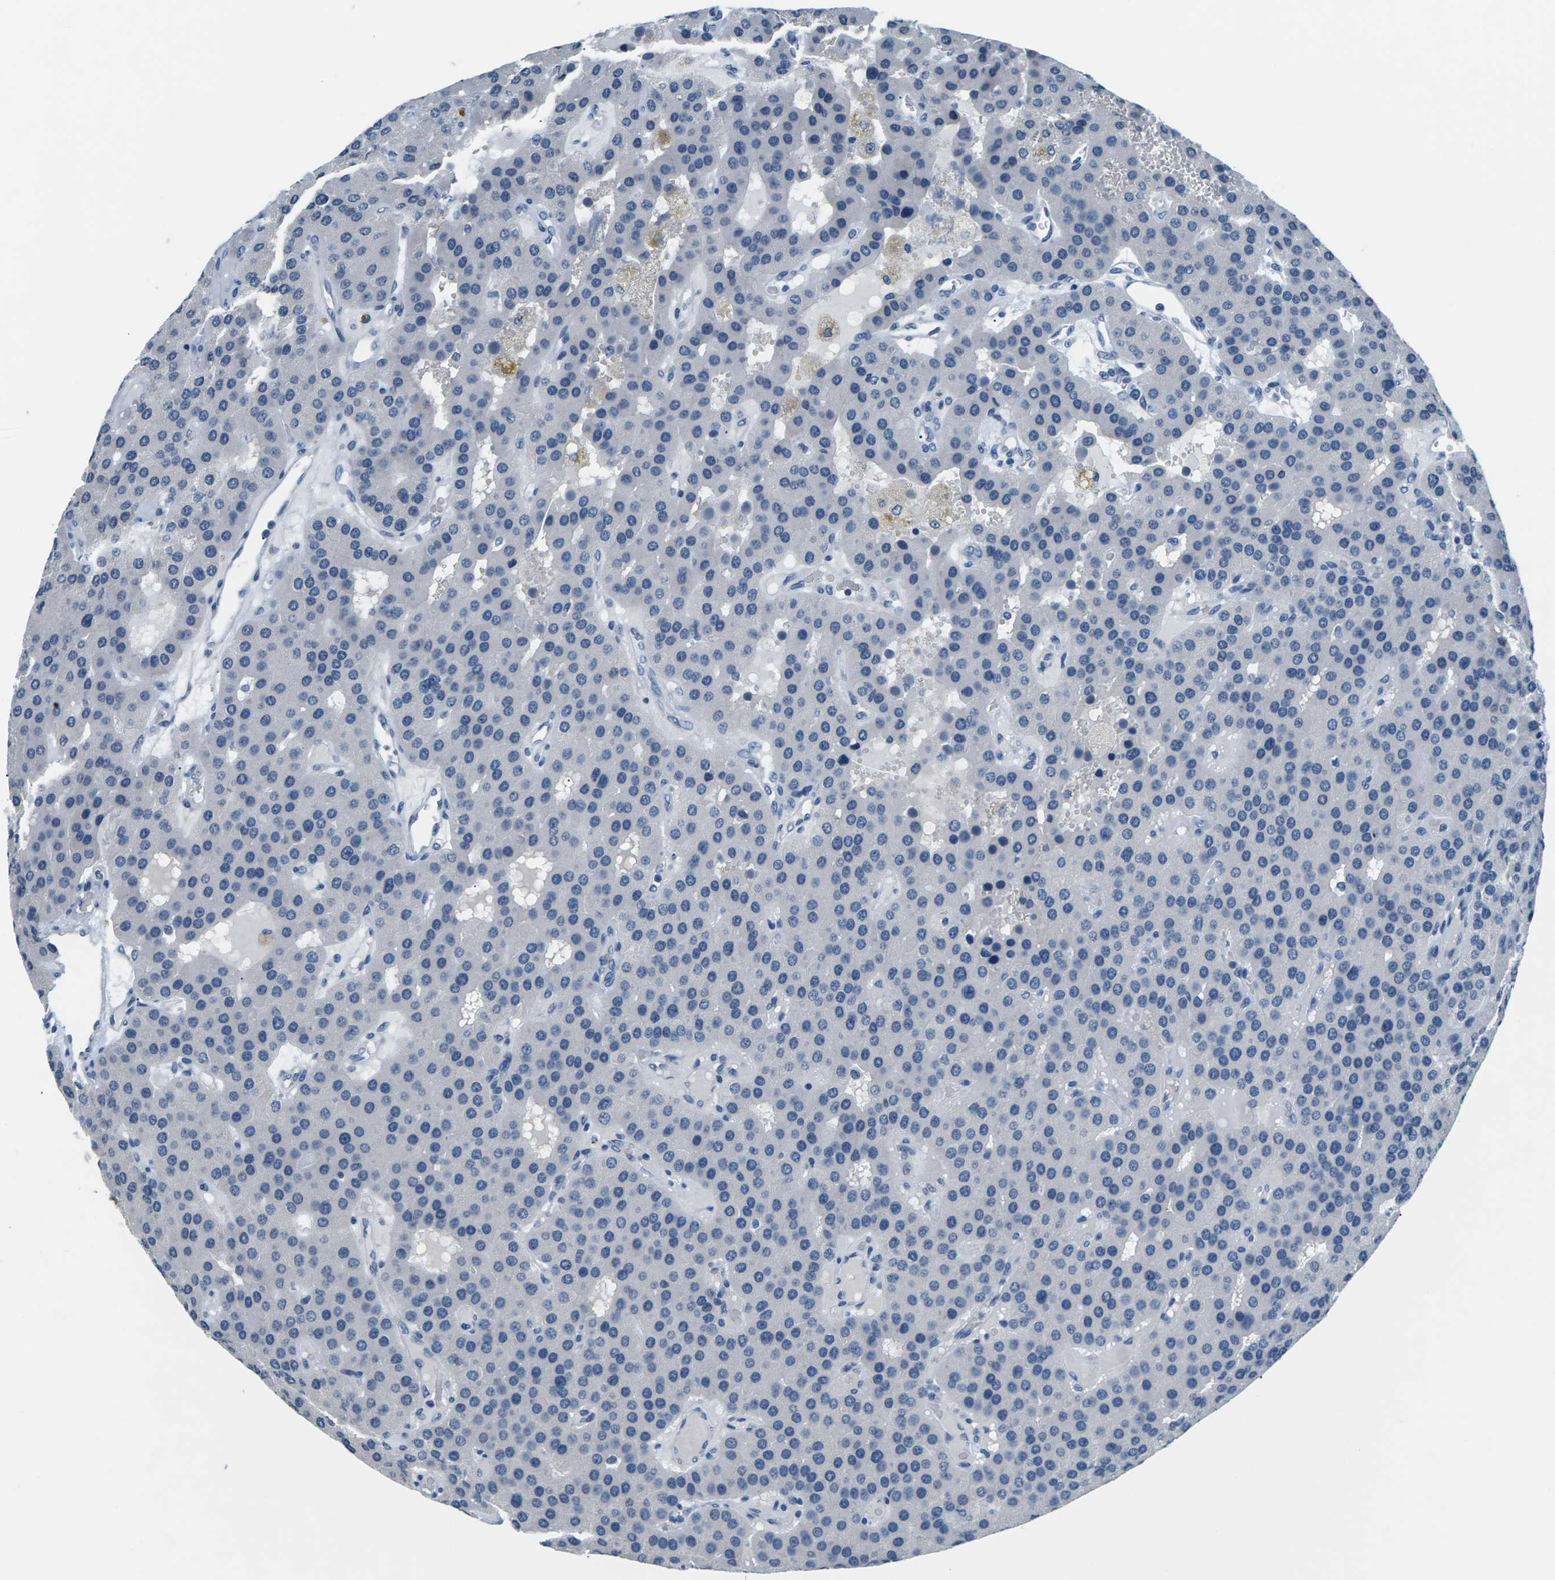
{"staining": {"intensity": "negative", "quantity": "none", "location": "none"}, "tissue": "parathyroid gland", "cell_type": "Glandular cells", "image_type": "normal", "snomed": [{"axis": "morphology", "description": "Normal tissue, NOS"}, {"axis": "morphology", "description": "Adenoma, NOS"}, {"axis": "topography", "description": "Parathyroid gland"}], "caption": "The immunohistochemistry image has no significant expression in glandular cells of parathyroid gland. The staining was performed using DAB to visualize the protein expression in brown, while the nuclei were stained in blue with hematoxylin (Magnification: 20x).", "gene": "UMOD", "patient": {"sex": "female", "age": 86}}